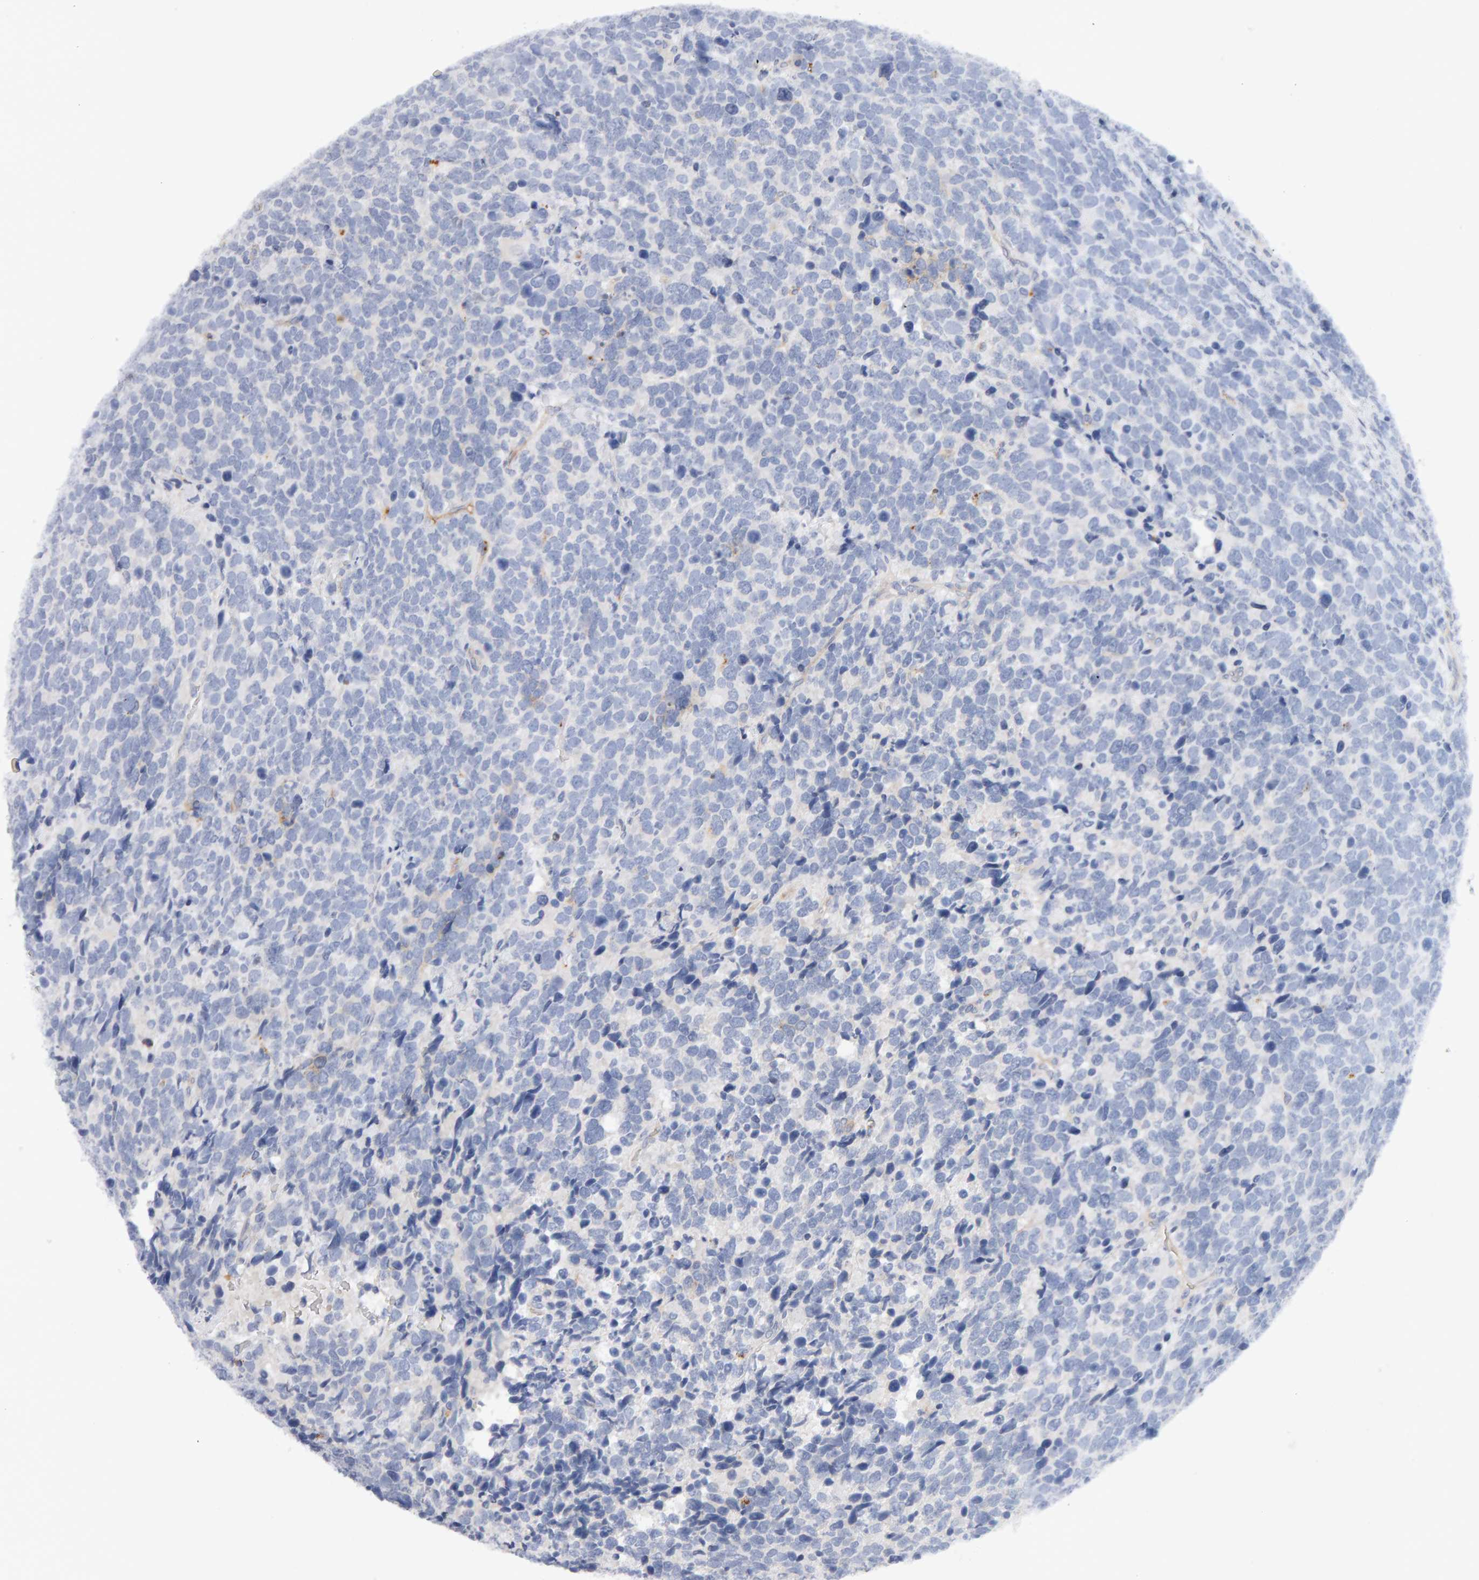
{"staining": {"intensity": "negative", "quantity": "none", "location": "none"}, "tissue": "urothelial cancer", "cell_type": "Tumor cells", "image_type": "cancer", "snomed": [{"axis": "morphology", "description": "Urothelial carcinoma, High grade"}, {"axis": "topography", "description": "Urinary bladder"}], "caption": "DAB (3,3'-diaminobenzidine) immunohistochemical staining of urothelial cancer exhibits no significant expression in tumor cells. (Immunohistochemistry, brightfield microscopy, high magnification).", "gene": "METRNL", "patient": {"sex": "female", "age": 82}}